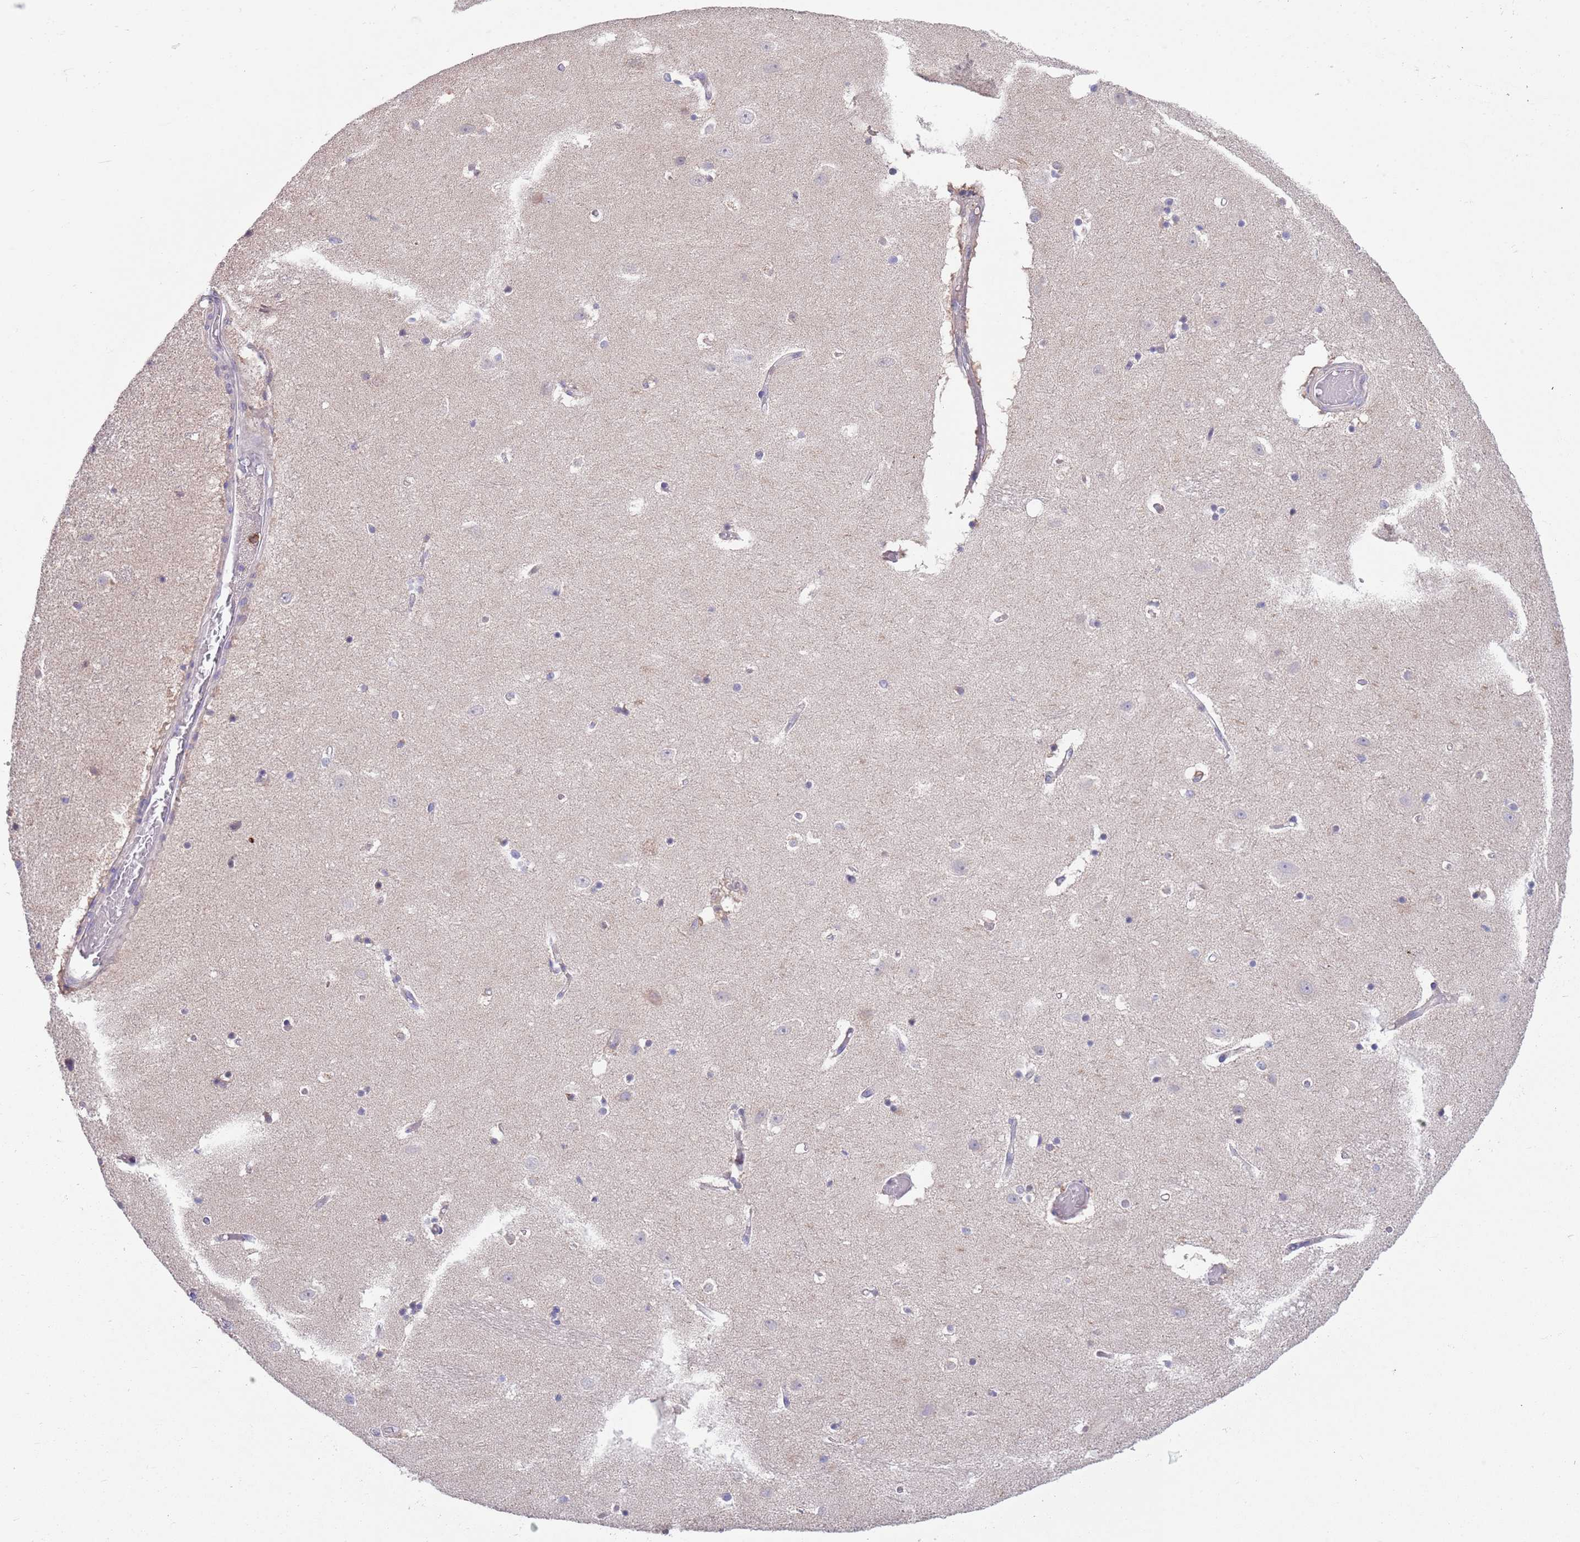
{"staining": {"intensity": "negative", "quantity": "none", "location": "none"}, "tissue": "hippocampus", "cell_type": "Glial cells", "image_type": "normal", "snomed": [{"axis": "morphology", "description": "Normal tissue, NOS"}, {"axis": "topography", "description": "Hippocampus"}], "caption": "Hippocampus stained for a protein using immunohistochemistry (IHC) demonstrates no expression glial cells.", "gene": "DDT", "patient": {"sex": "female", "age": 52}}